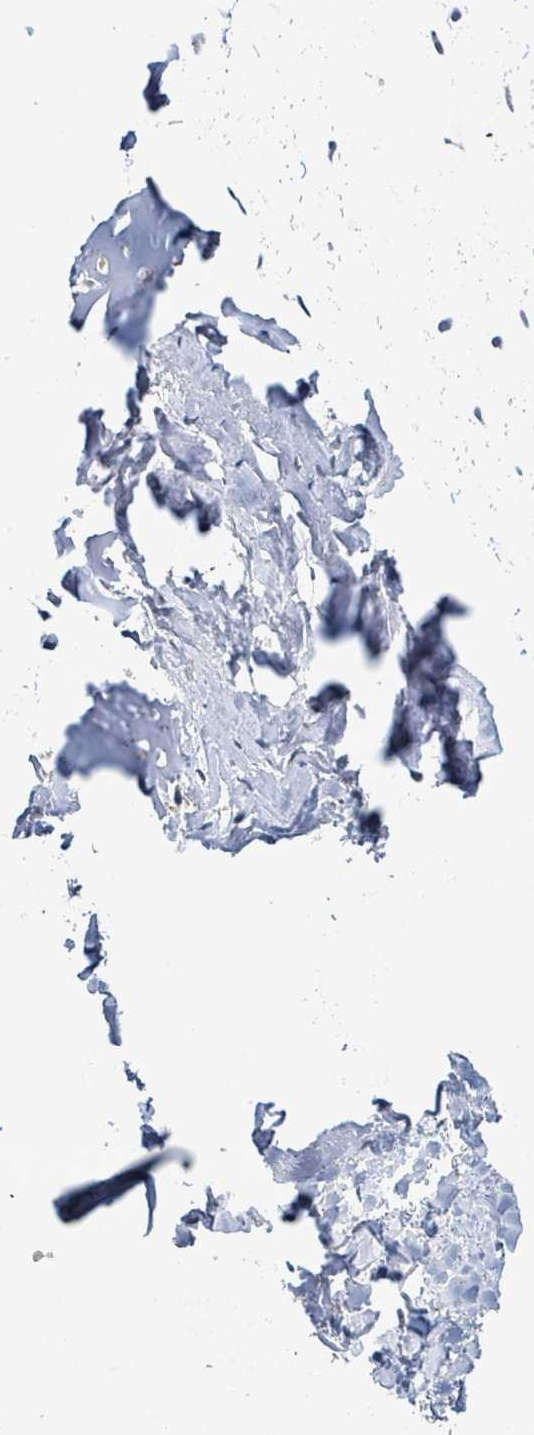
{"staining": {"intensity": "negative", "quantity": "none", "location": "none"}, "tissue": "soft tissue", "cell_type": "Chondrocytes", "image_type": "normal", "snomed": [{"axis": "morphology", "description": "Normal tissue, NOS"}, {"axis": "topography", "description": "Cartilage tissue"}, {"axis": "topography", "description": "Bronchus"}], "caption": "This is a micrograph of immunohistochemistry (IHC) staining of benign soft tissue, which shows no expression in chondrocytes. (Brightfield microscopy of DAB (3,3'-diaminobenzidine) immunohistochemistry at high magnification).", "gene": "SEBOX", "patient": {"sex": "female", "age": 72}}